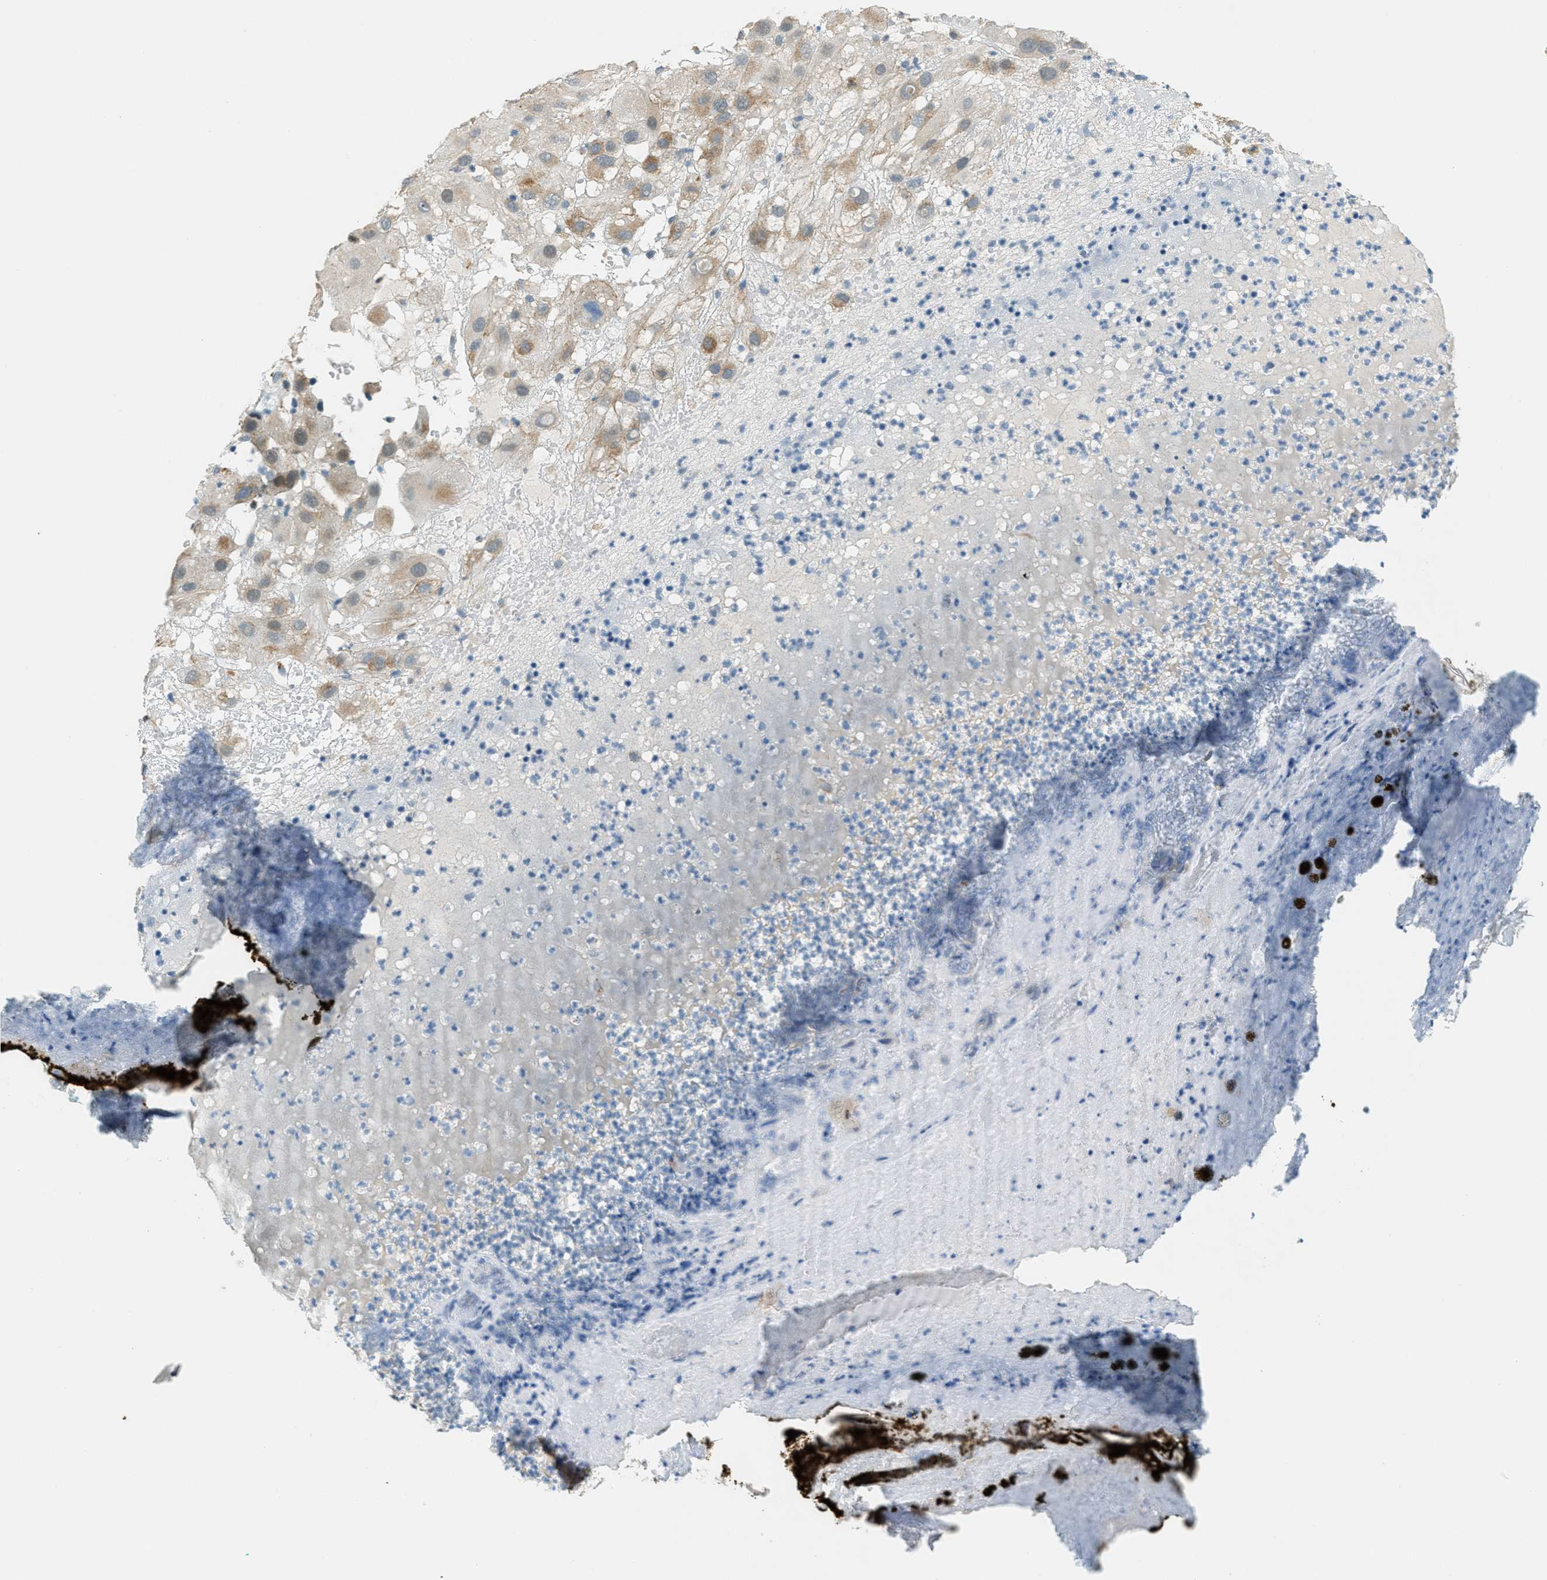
{"staining": {"intensity": "moderate", "quantity": "25%-75%", "location": "nuclear"}, "tissue": "melanoma", "cell_type": "Tumor cells", "image_type": "cancer", "snomed": [{"axis": "morphology", "description": "Malignant melanoma, NOS"}, {"axis": "topography", "description": "Skin"}], "caption": "Immunohistochemistry staining of malignant melanoma, which reveals medium levels of moderate nuclear staining in approximately 25%-75% of tumor cells indicating moderate nuclear protein expression. The staining was performed using DAB (brown) for protein detection and nuclei were counterstained in hematoxylin (blue).", "gene": "TCF3", "patient": {"sex": "female", "age": 81}}